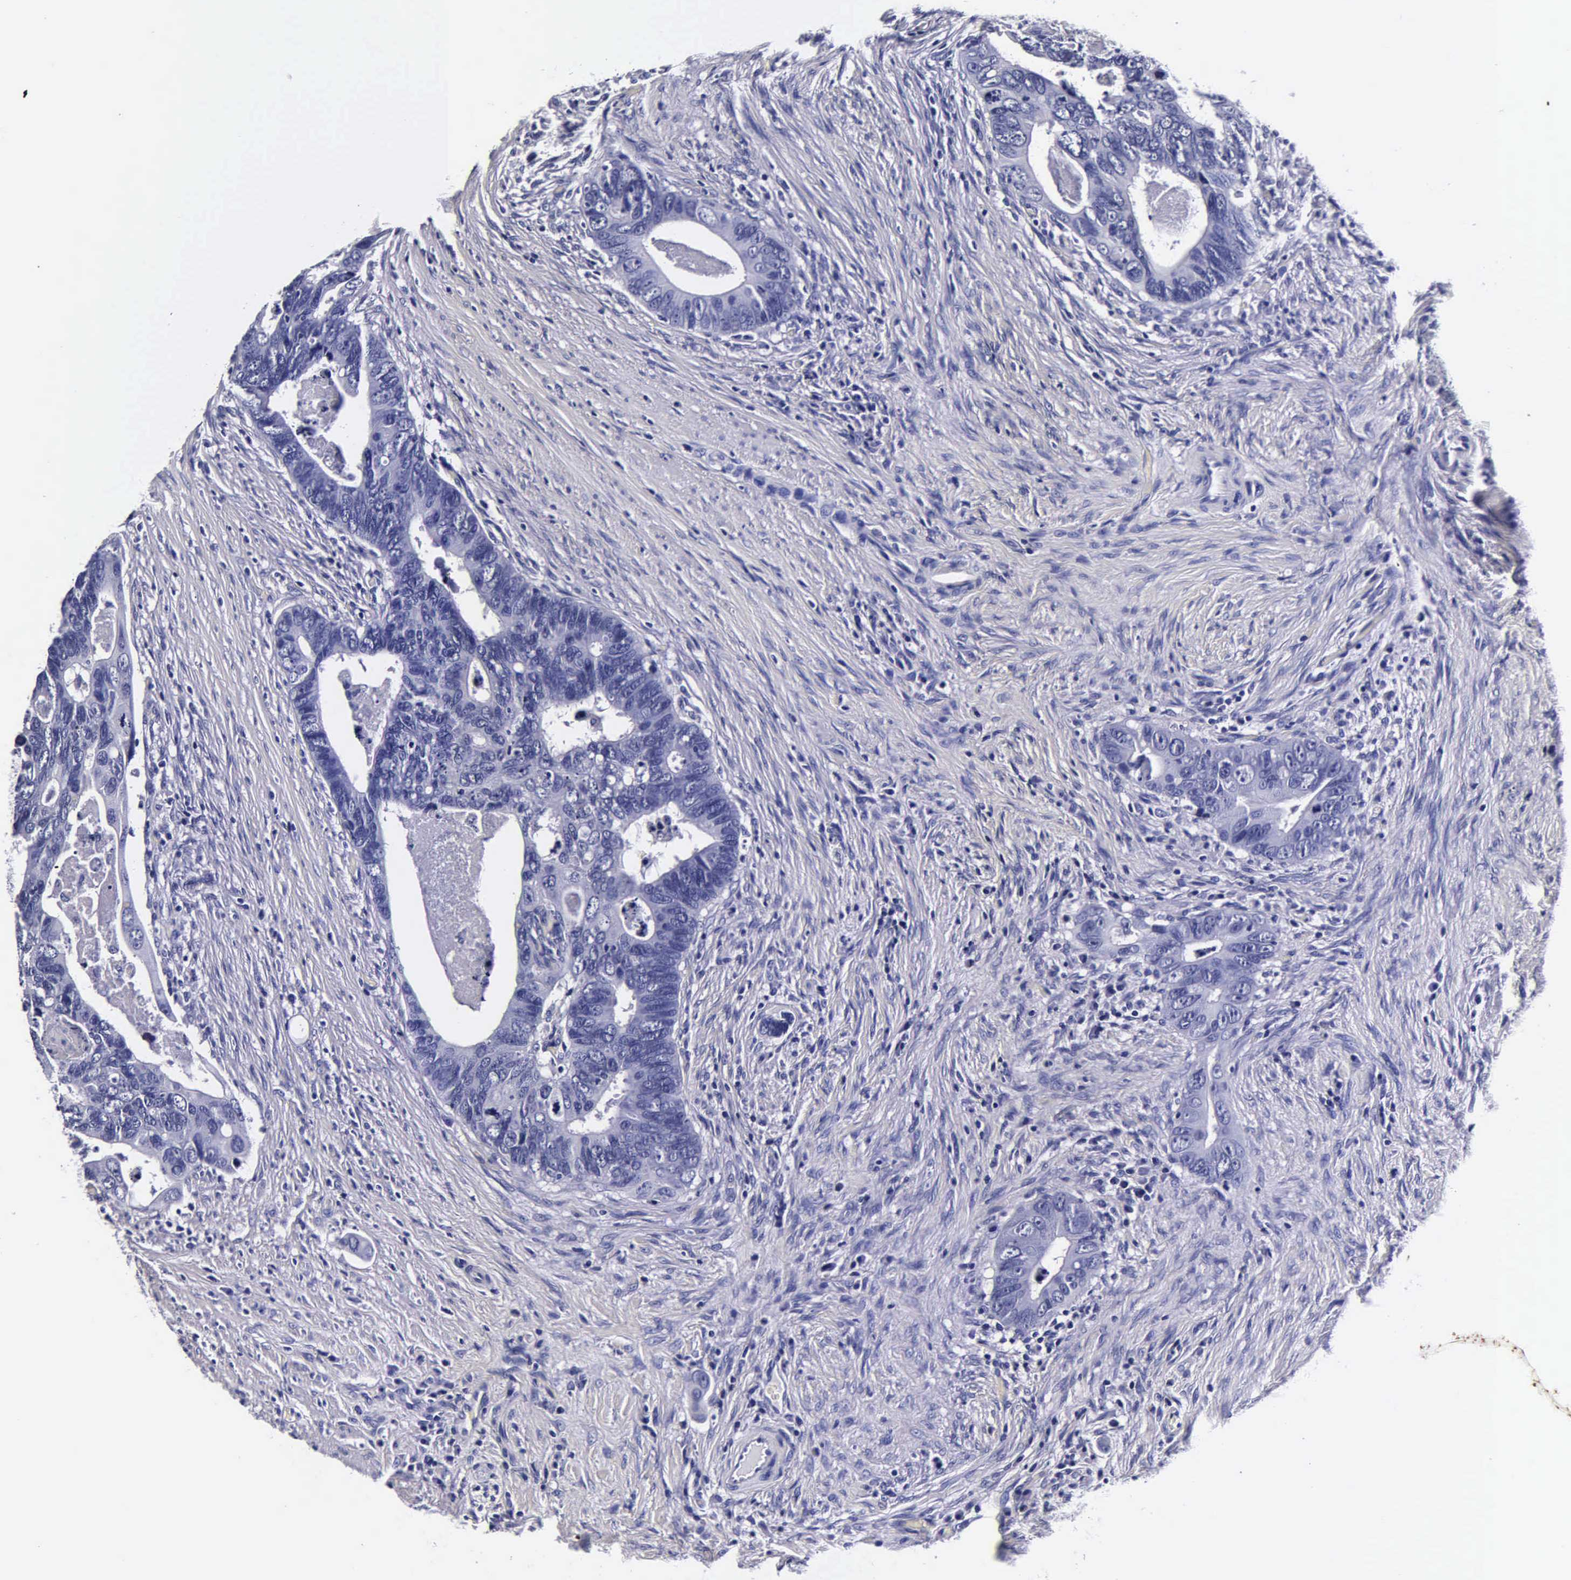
{"staining": {"intensity": "negative", "quantity": "none", "location": "none"}, "tissue": "colorectal cancer", "cell_type": "Tumor cells", "image_type": "cancer", "snomed": [{"axis": "morphology", "description": "Adenocarcinoma, NOS"}, {"axis": "topography", "description": "Rectum"}], "caption": "The photomicrograph demonstrates no staining of tumor cells in adenocarcinoma (colorectal).", "gene": "IAPP", "patient": {"sex": "male", "age": 53}}